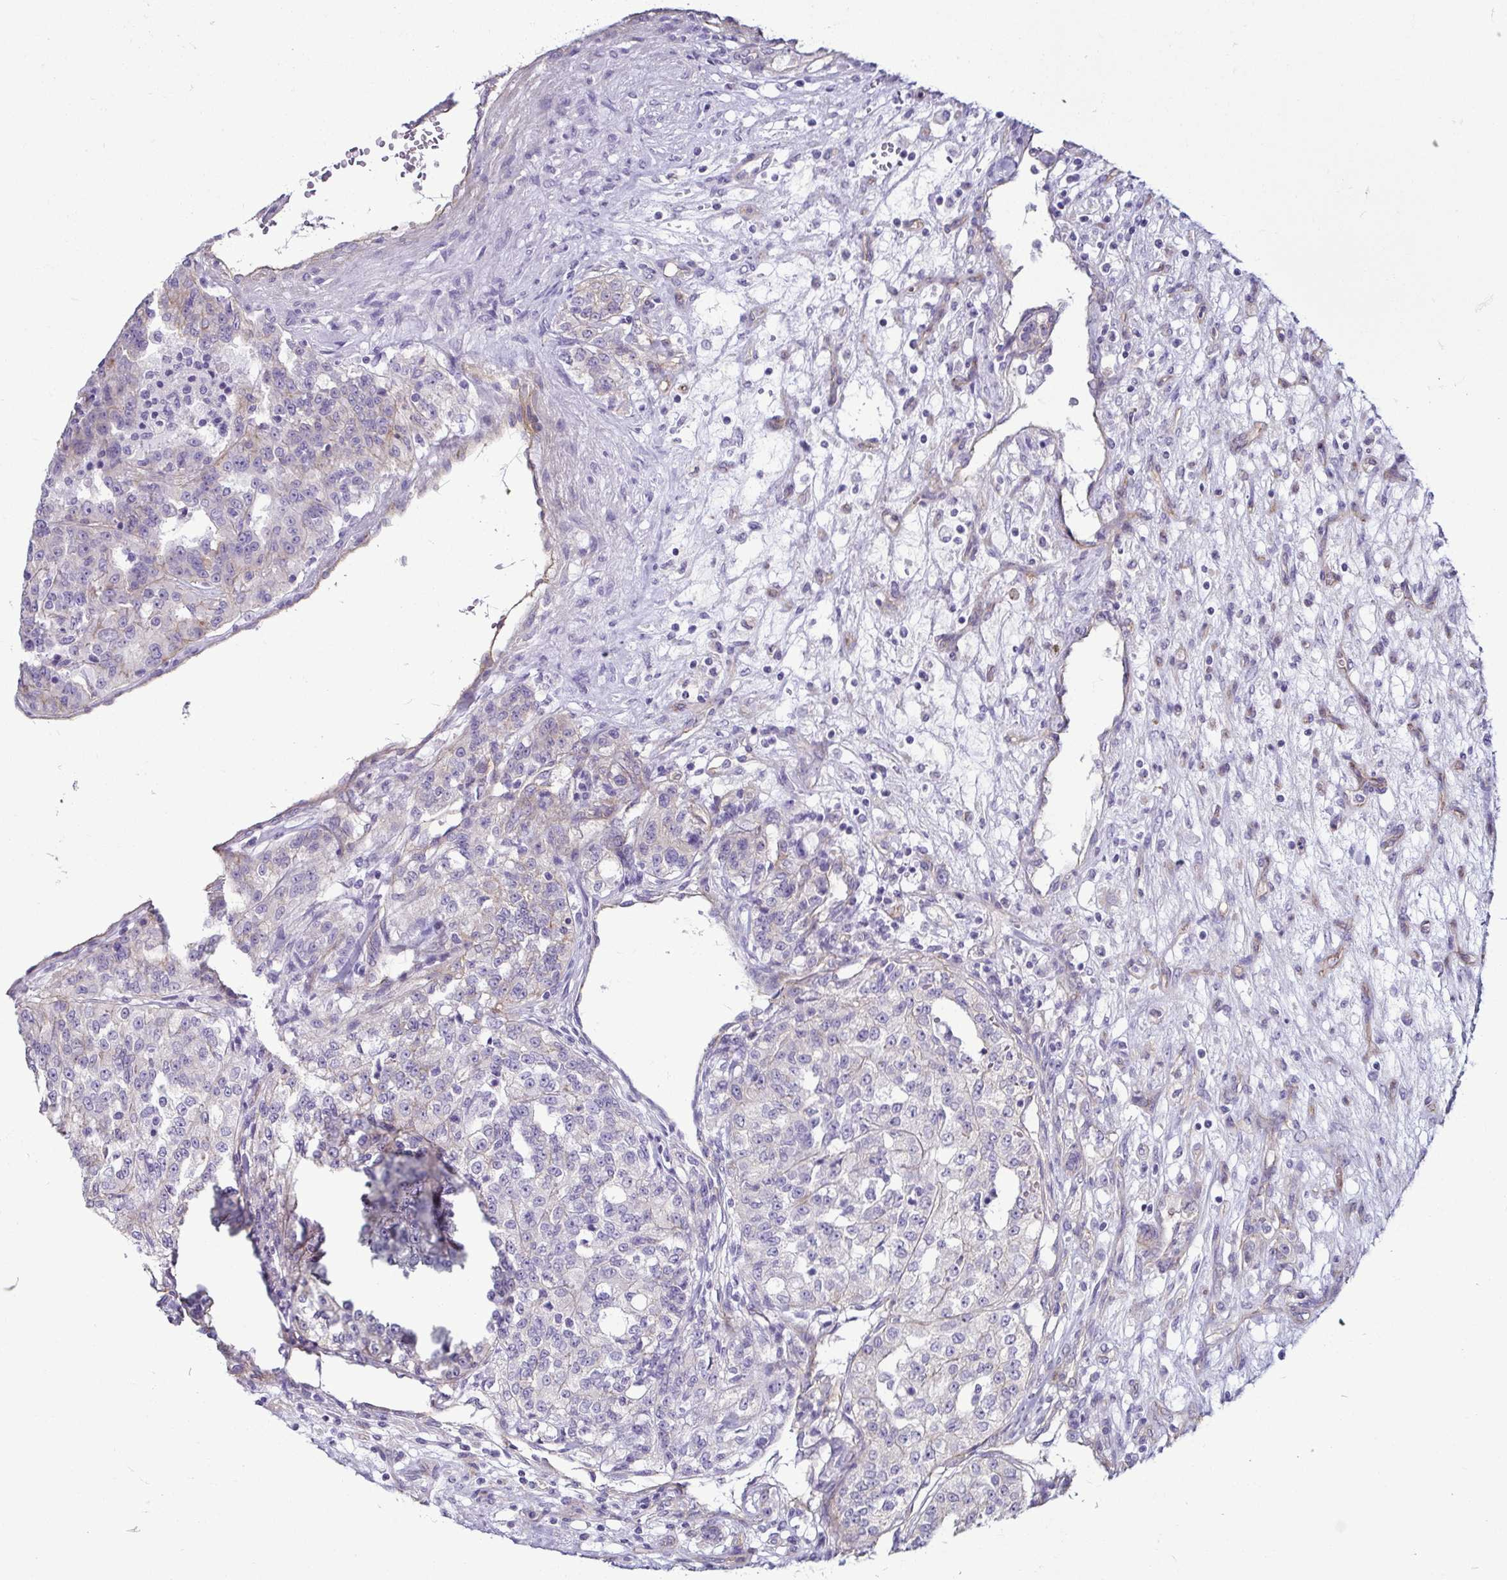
{"staining": {"intensity": "negative", "quantity": "none", "location": "none"}, "tissue": "renal cancer", "cell_type": "Tumor cells", "image_type": "cancer", "snomed": [{"axis": "morphology", "description": "Adenocarcinoma, NOS"}, {"axis": "topography", "description": "Kidney"}], "caption": "Histopathology image shows no protein staining in tumor cells of renal cancer tissue.", "gene": "CASP14", "patient": {"sex": "female", "age": 63}}